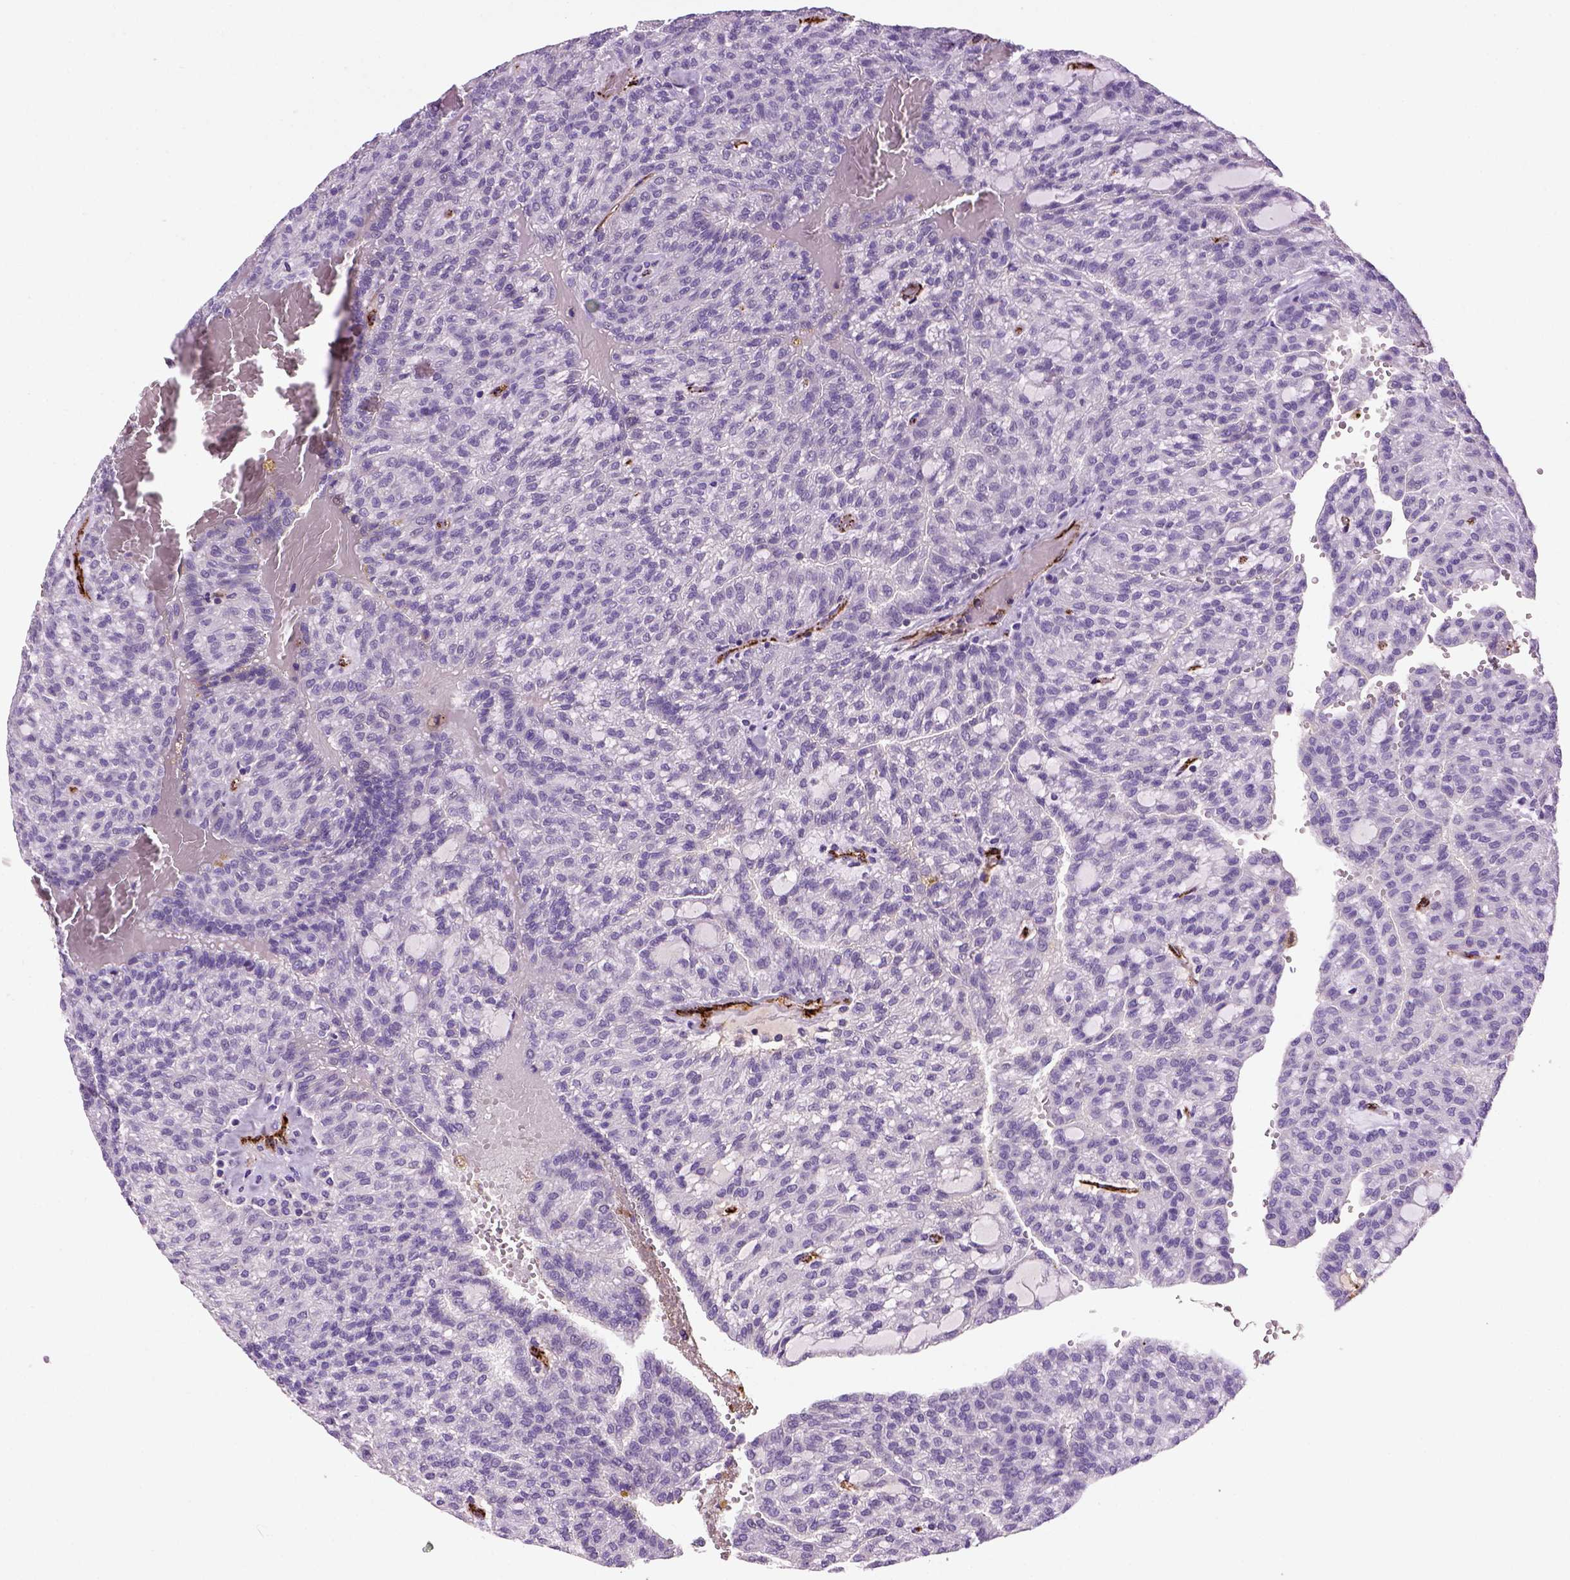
{"staining": {"intensity": "negative", "quantity": "none", "location": "none"}, "tissue": "renal cancer", "cell_type": "Tumor cells", "image_type": "cancer", "snomed": [{"axis": "morphology", "description": "Adenocarcinoma, NOS"}, {"axis": "topography", "description": "Kidney"}], "caption": "Adenocarcinoma (renal) was stained to show a protein in brown. There is no significant staining in tumor cells.", "gene": "VWF", "patient": {"sex": "male", "age": 63}}